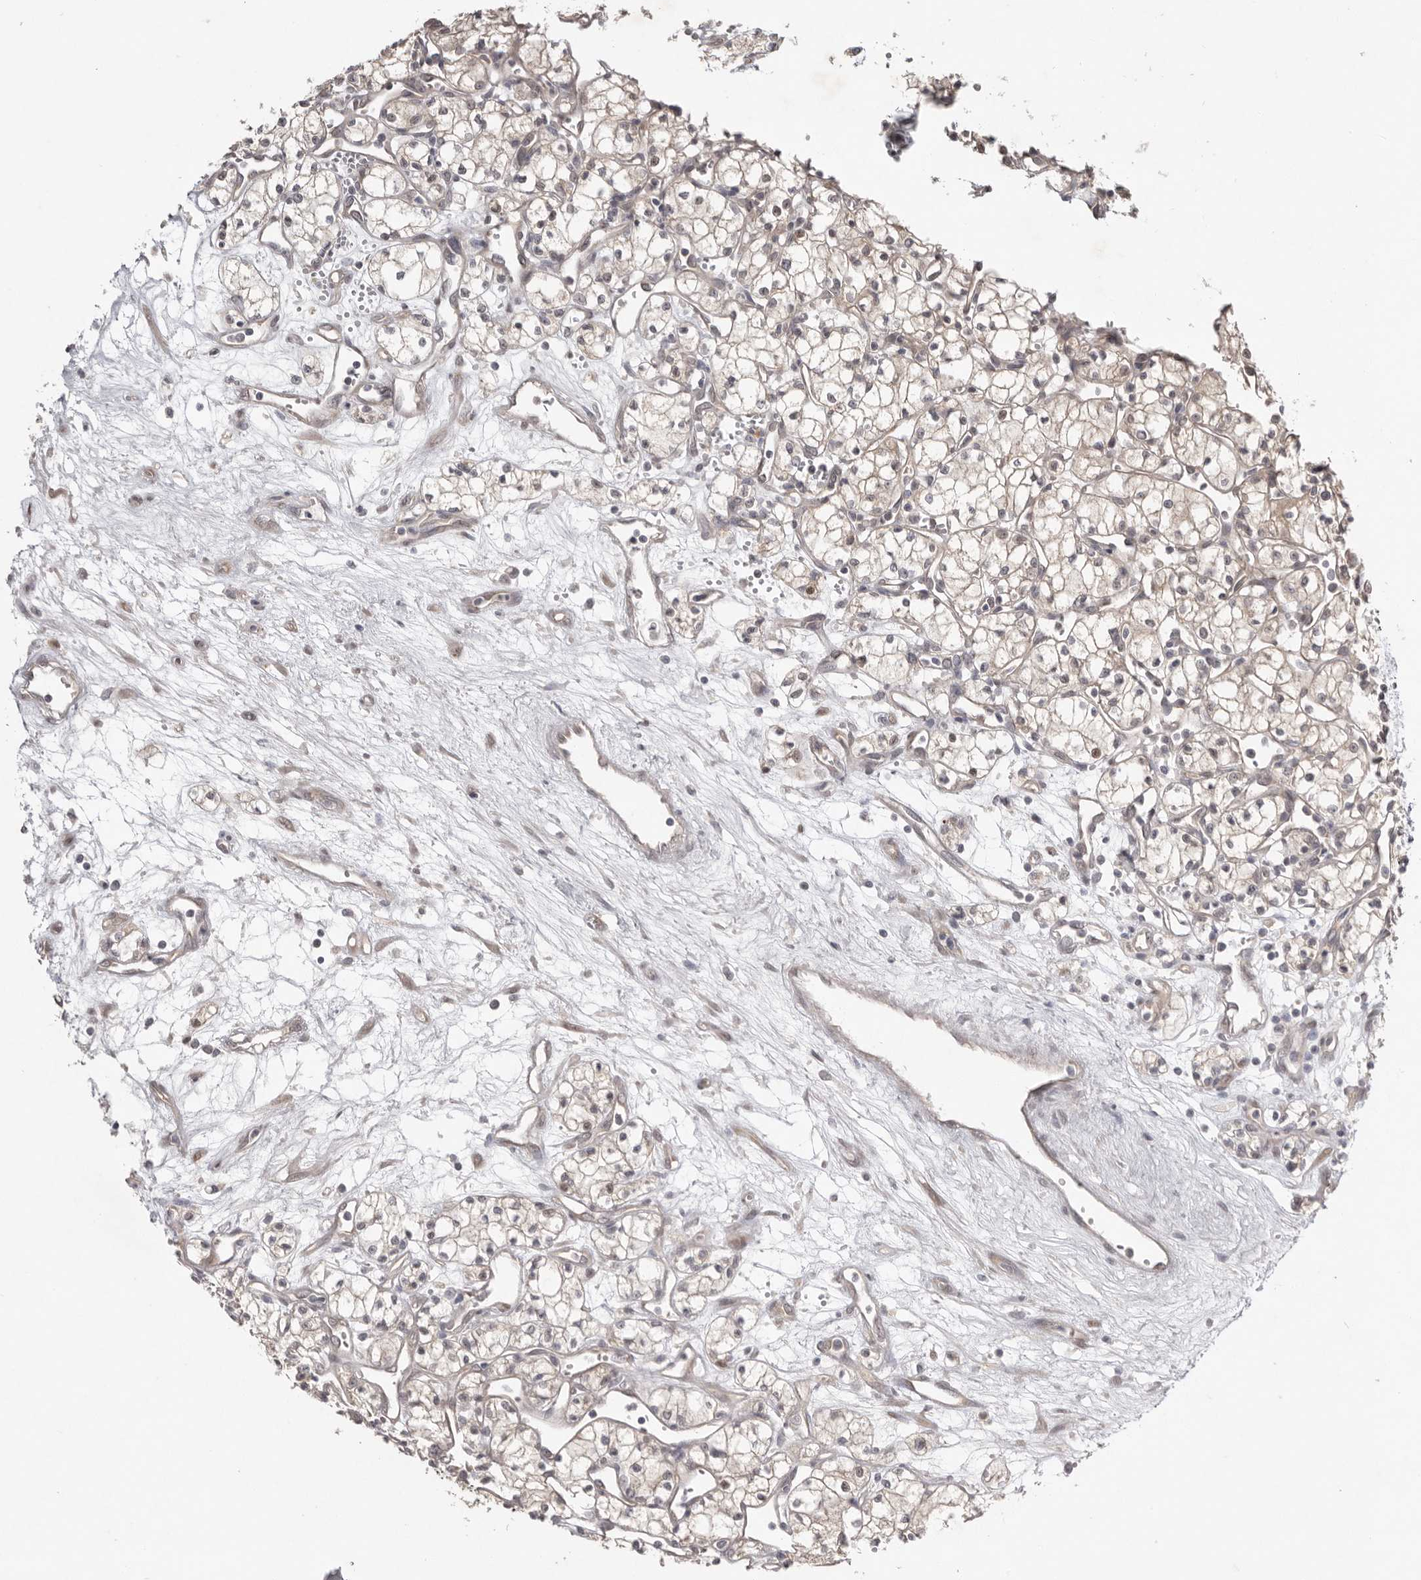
{"staining": {"intensity": "weak", "quantity": ">75%", "location": "cytoplasmic/membranous"}, "tissue": "renal cancer", "cell_type": "Tumor cells", "image_type": "cancer", "snomed": [{"axis": "morphology", "description": "Adenocarcinoma, NOS"}, {"axis": "topography", "description": "Kidney"}], "caption": "Tumor cells exhibit low levels of weak cytoplasmic/membranous expression in about >75% of cells in adenocarcinoma (renal).", "gene": "NSUN4", "patient": {"sex": "male", "age": 59}}